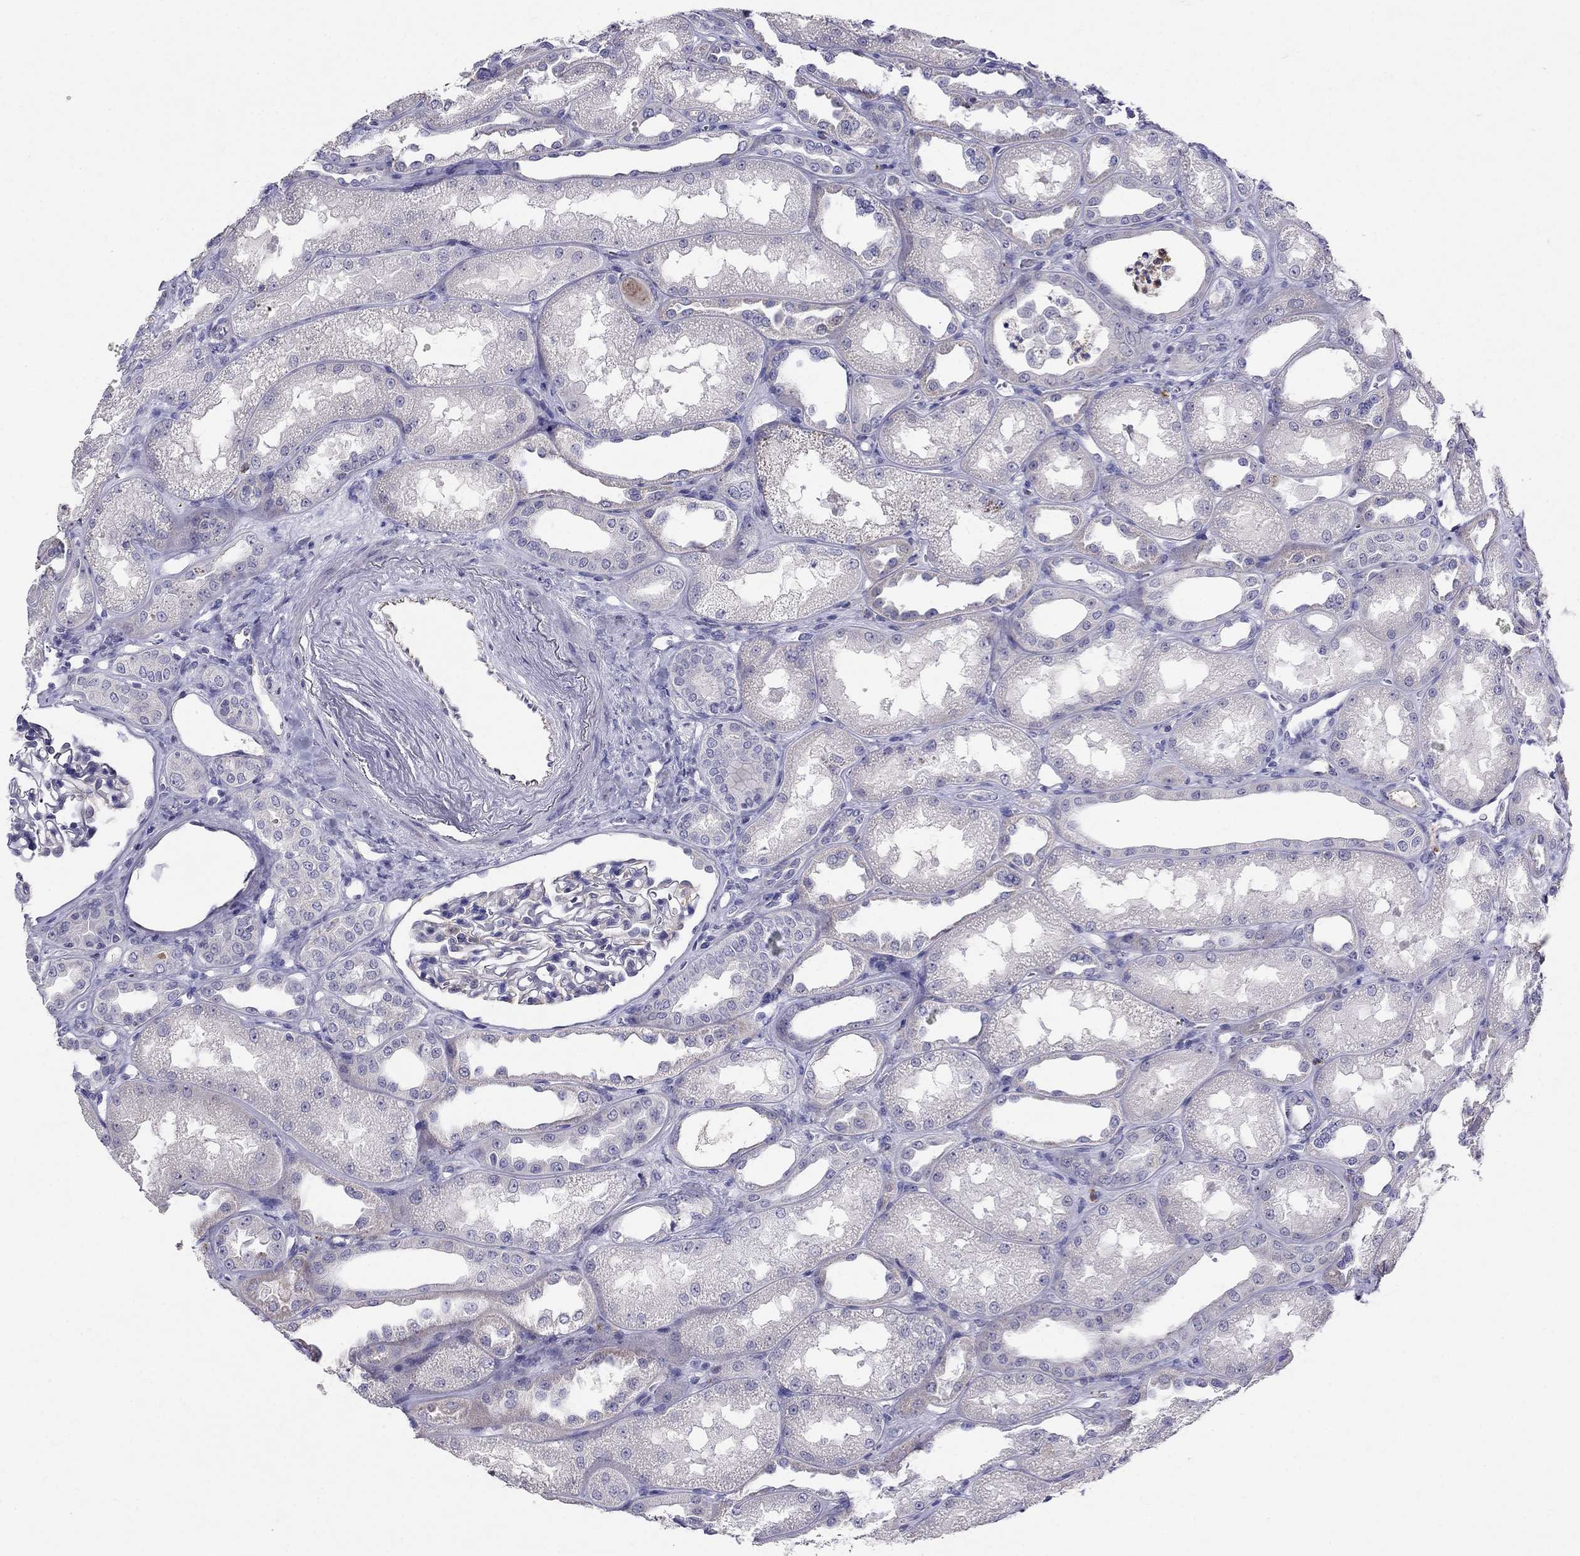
{"staining": {"intensity": "negative", "quantity": "none", "location": "none"}, "tissue": "kidney", "cell_type": "Cells in glomeruli", "image_type": "normal", "snomed": [{"axis": "morphology", "description": "Normal tissue, NOS"}, {"axis": "topography", "description": "Kidney"}], "caption": "Cells in glomeruli are negative for protein expression in unremarkable human kidney. The staining is performed using DAB brown chromogen with nuclei counter-stained in using hematoxylin.", "gene": "SPINT4", "patient": {"sex": "male", "age": 61}}